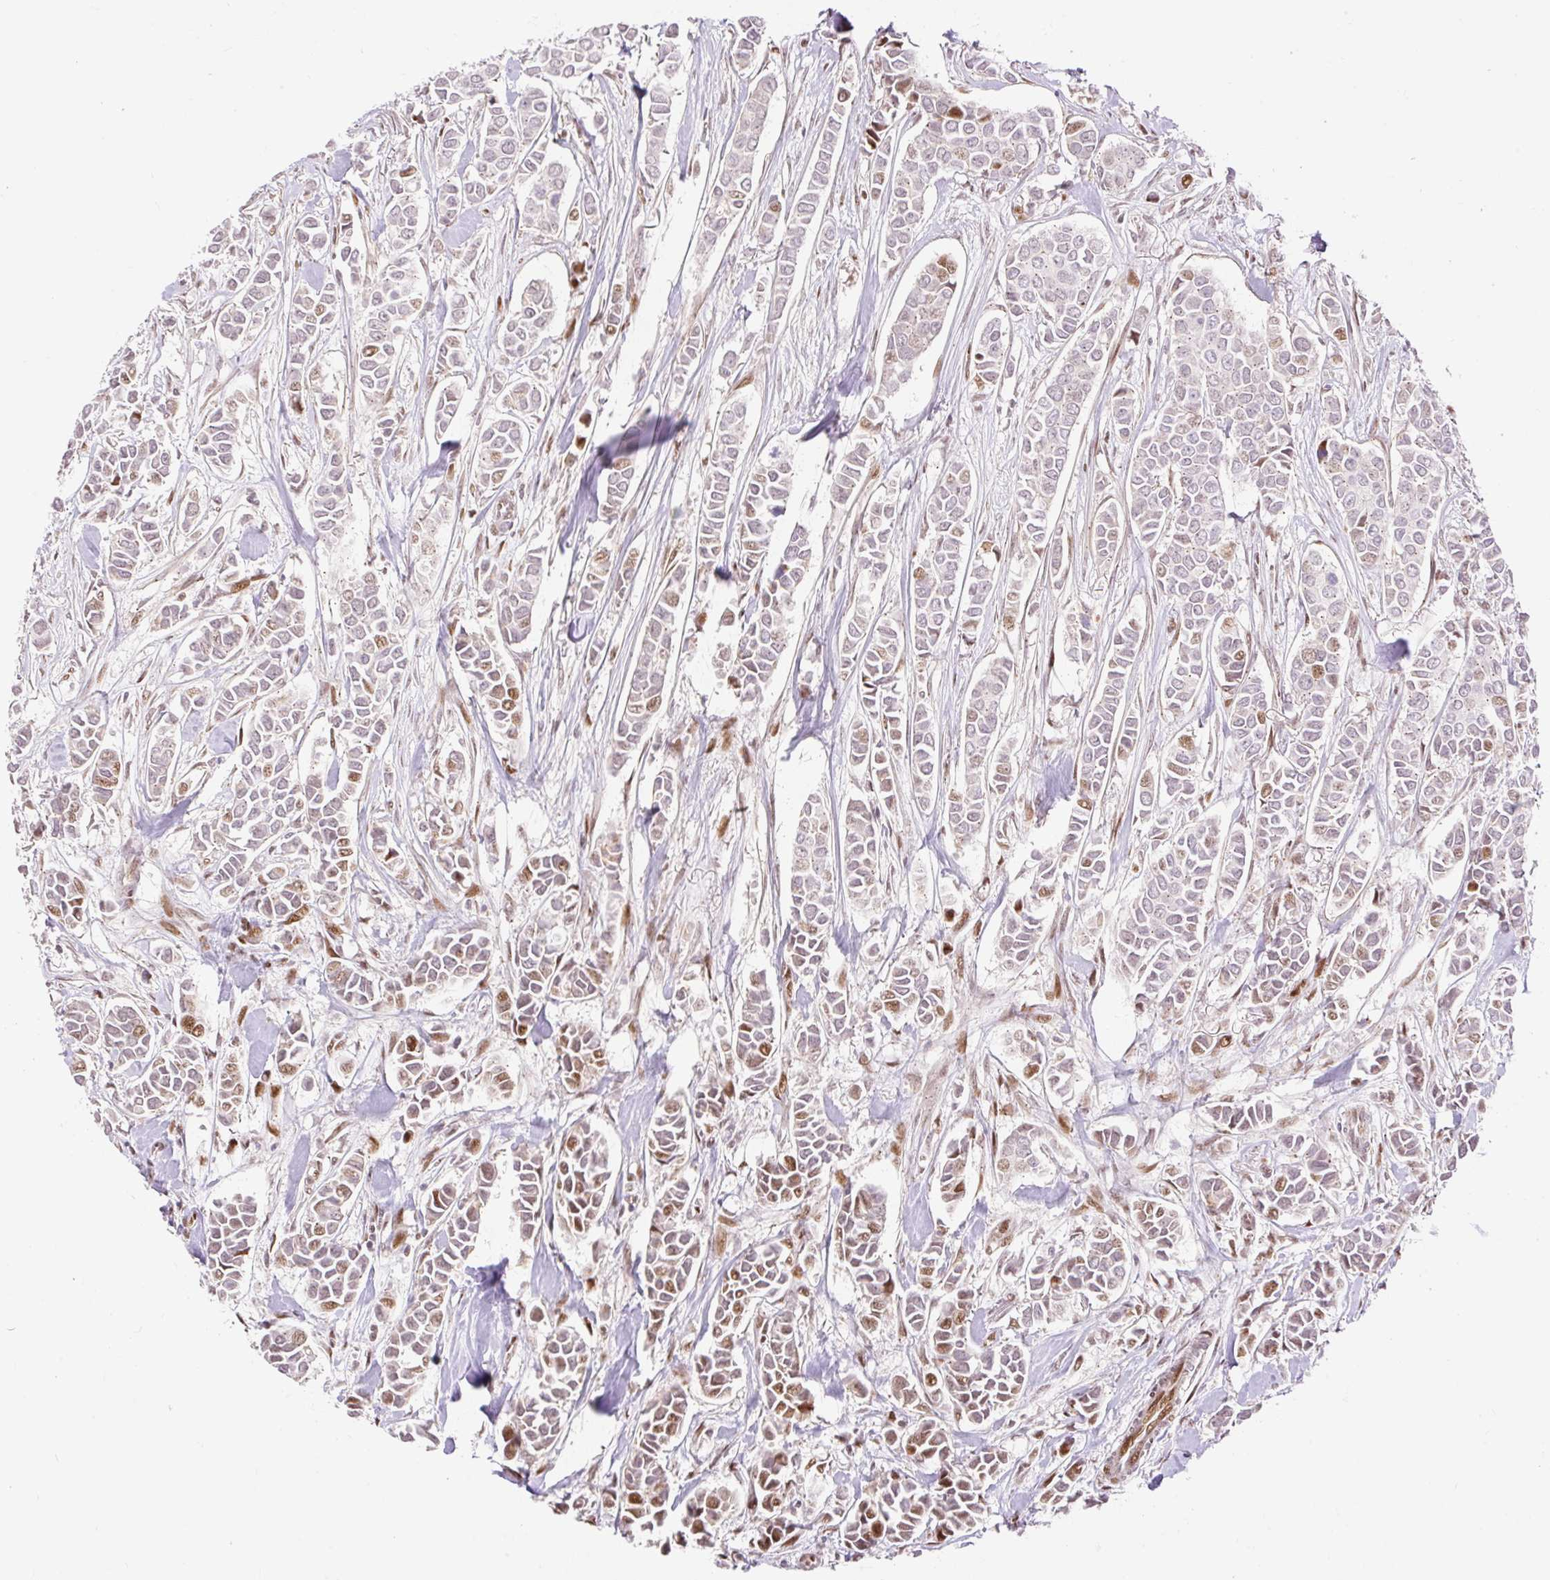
{"staining": {"intensity": "moderate", "quantity": "25%-75%", "location": "nuclear"}, "tissue": "breast cancer", "cell_type": "Tumor cells", "image_type": "cancer", "snomed": [{"axis": "morphology", "description": "Duct carcinoma"}, {"axis": "topography", "description": "Breast"}], "caption": "A photomicrograph of breast infiltrating ductal carcinoma stained for a protein shows moderate nuclear brown staining in tumor cells.", "gene": "RIPPLY3", "patient": {"sex": "female", "age": 84}}